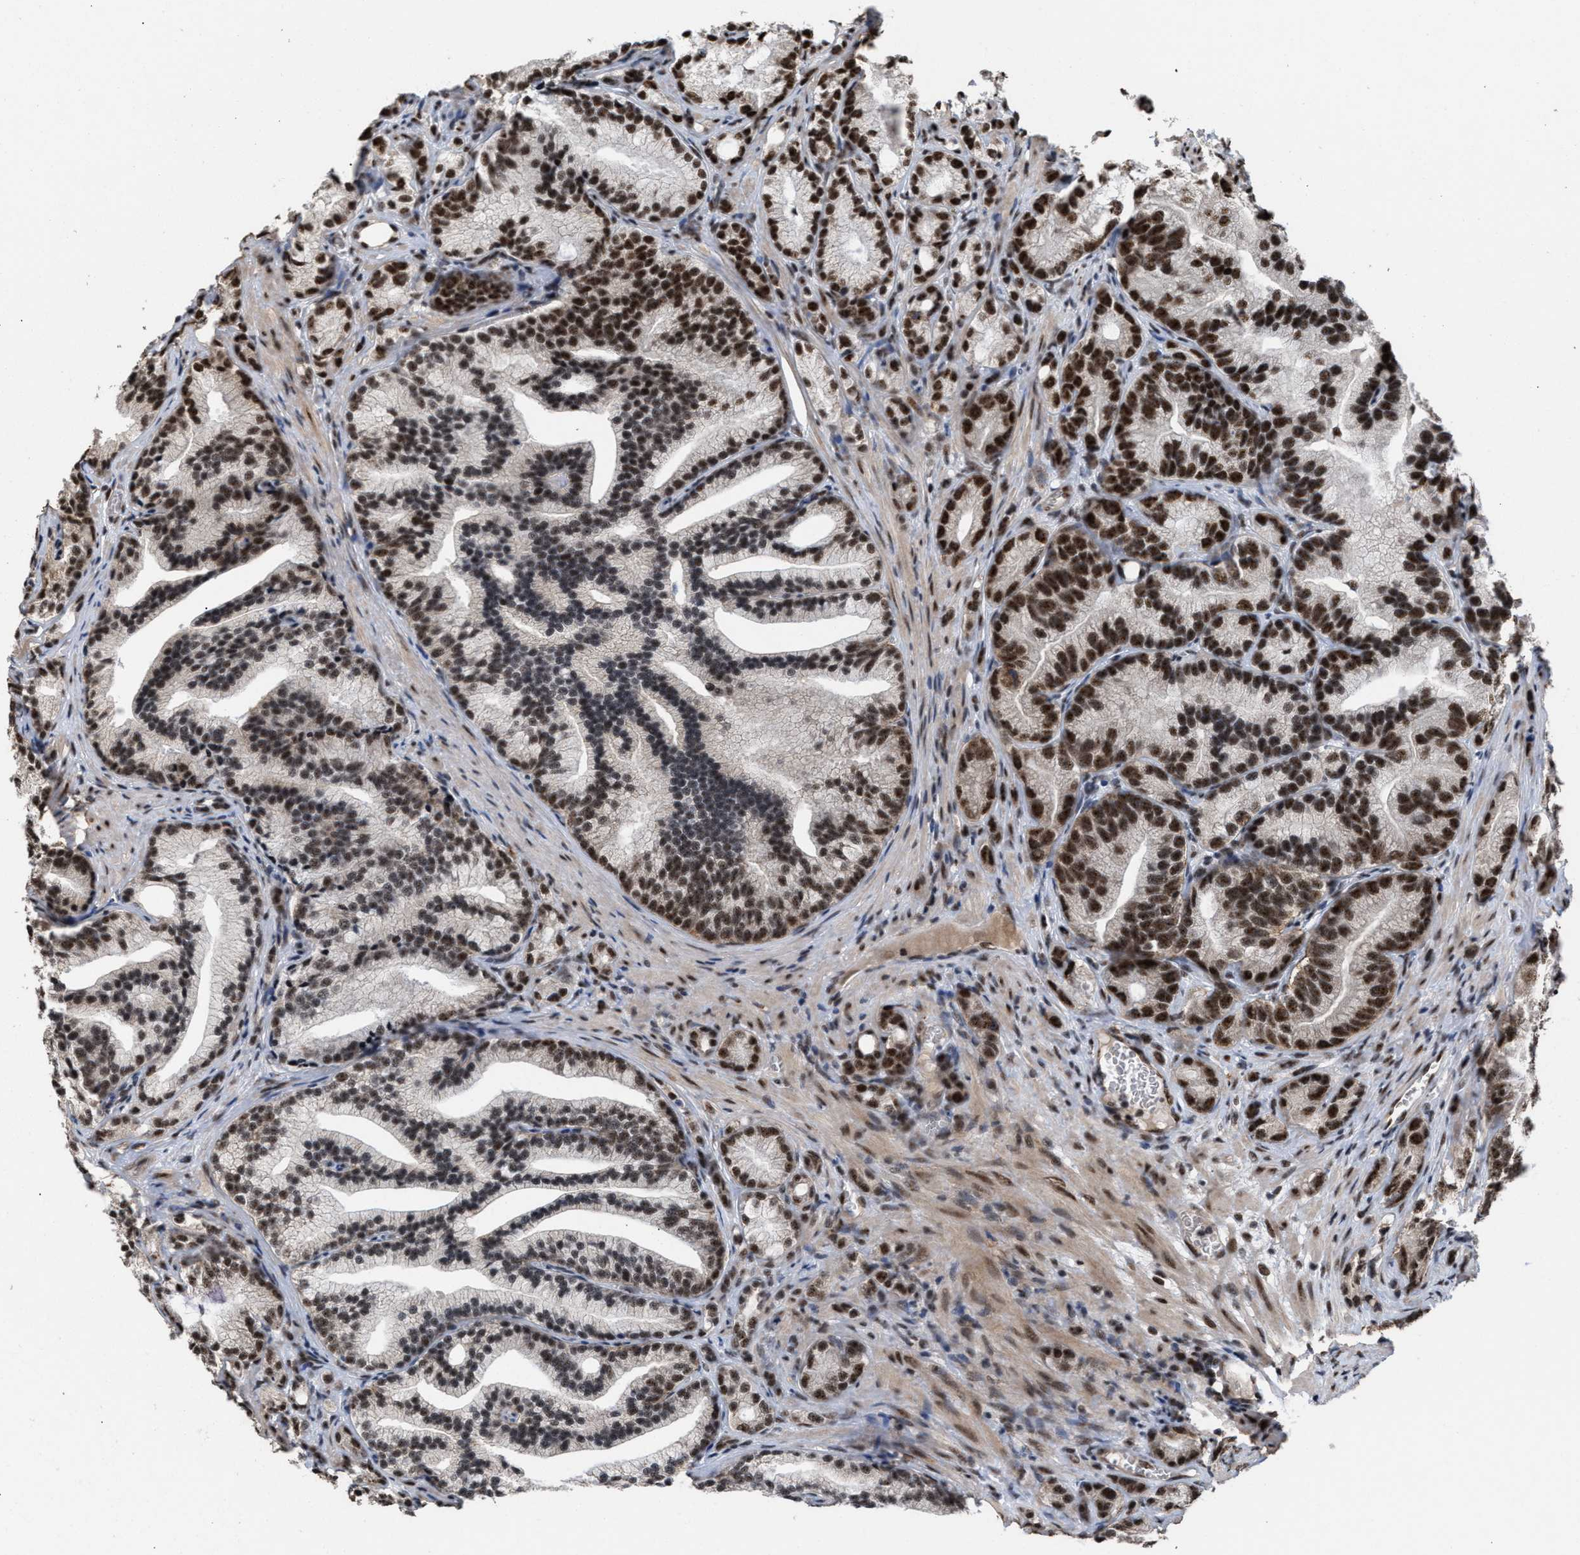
{"staining": {"intensity": "strong", "quantity": ">75%", "location": "nuclear"}, "tissue": "prostate cancer", "cell_type": "Tumor cells", "image_type": "cancer", "snomed": [{"axis": "morphology", "description": "Adenocarcinoma, Low grade"}, {"axis": "topography", "description": "Prostate"}], "caption": "Brown immunohistochemical staining in low-grade adenocarcinoma (prostate) displays strong nuclear expression in about >75% of tumor cells. Immunohistochemistry (ihc) stains the protein in brown and the nuclei are stained blue.", "gene": "EIF4A3", "patient": {"sex": "male", "age": 89}}